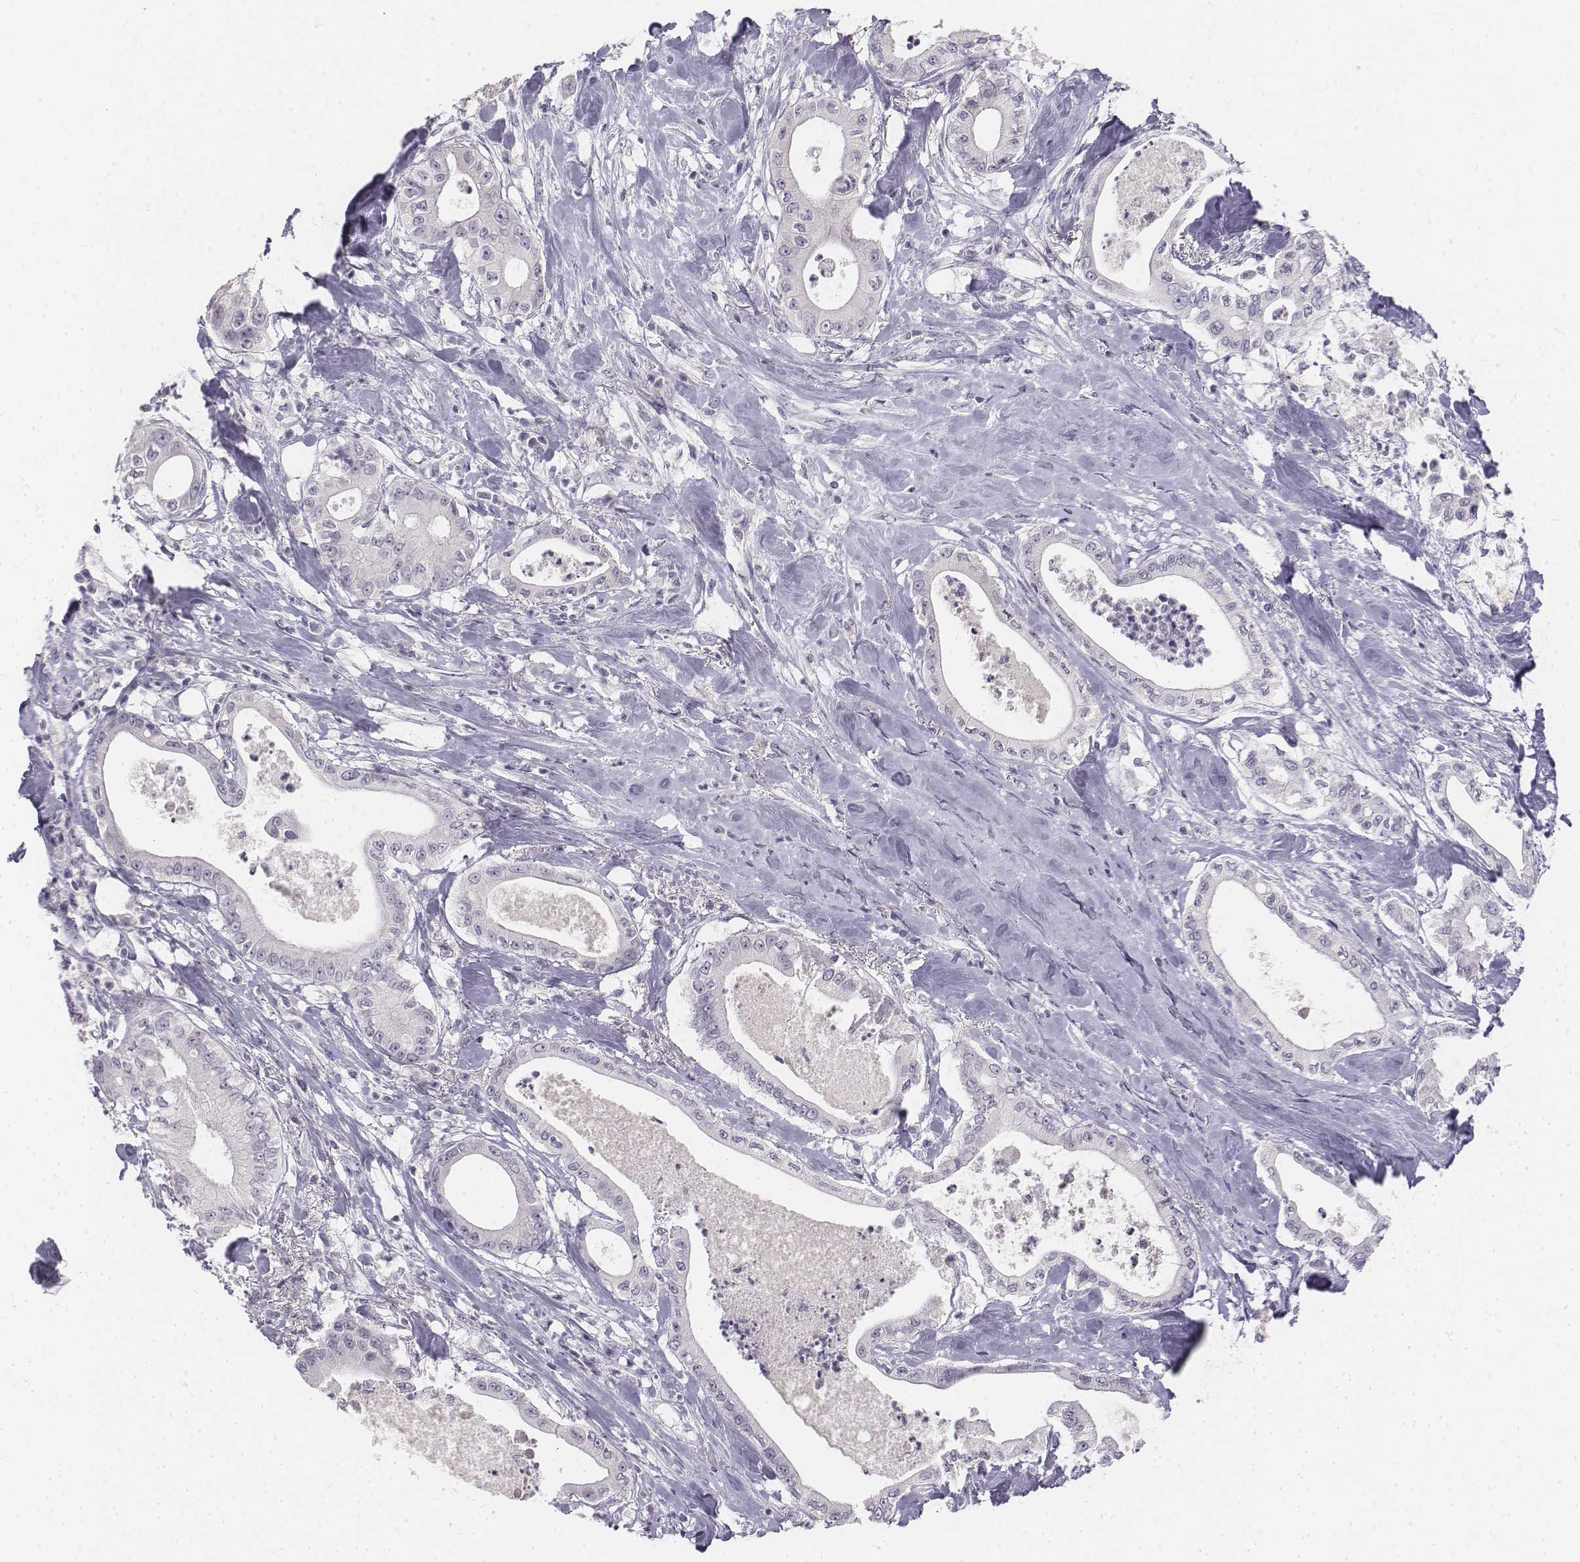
{"staining": {"intensity": "negative", "quantity": "none", "location": "none"}, "tissue": "pancreatic cancer", "cell_type": "Tumor cells", "image_type": "cancer", "snomed": [{"axis": "morphology", "description": "Adenocarcinoma, NOS"}, {"axis": "topography", "description": "Pancreas"}], "caption": "The immunohistochemistry (IHC) photomicrograph has no significant expression in tumor cells of pancreatic adenocarcinoma tissue.", "gene": "UCN2", "patient": {"sex": "male", "age": 71}}